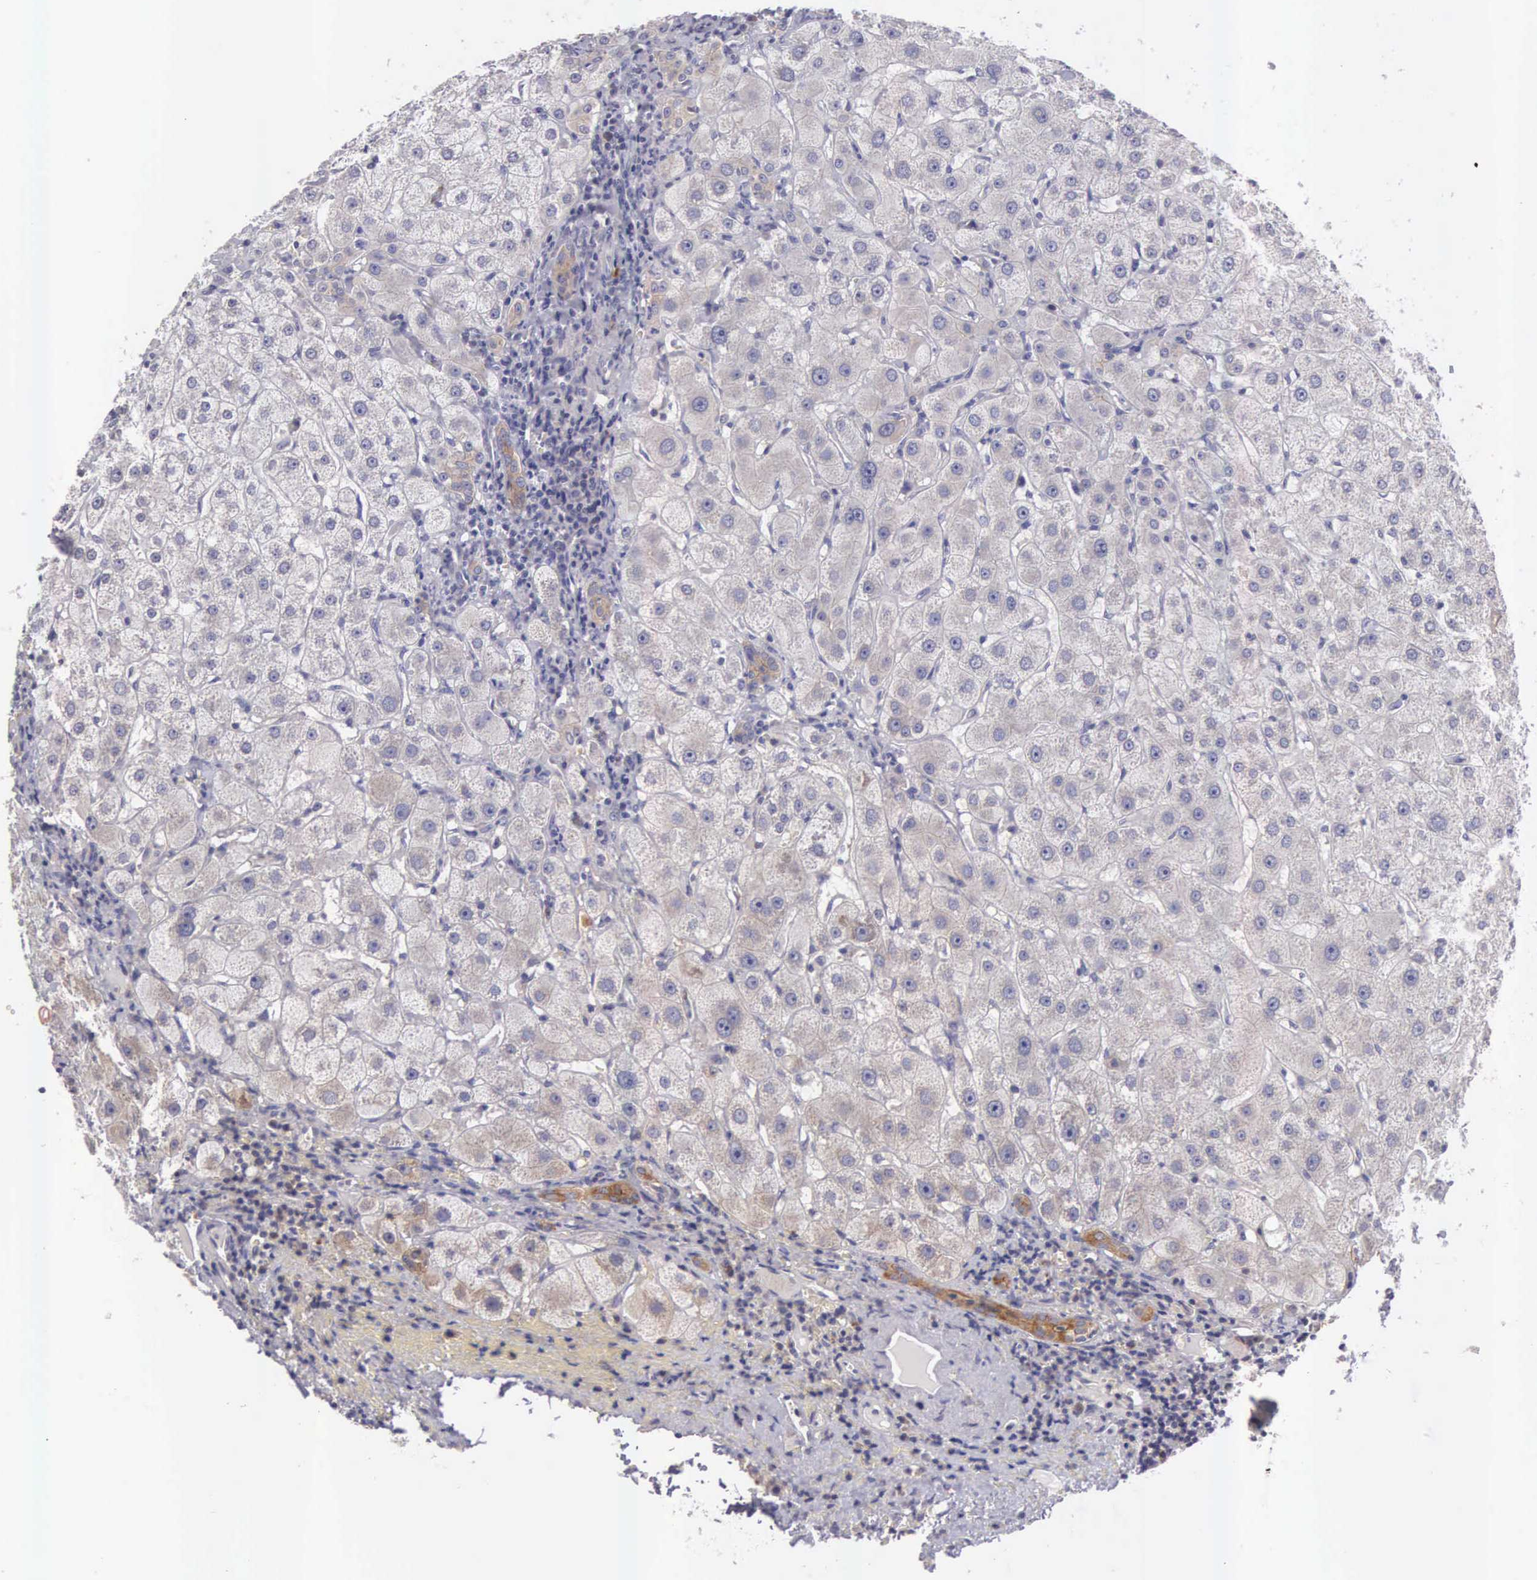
{"staining": {"intensity": "weak", "quantity": ">75%", "location": "cytoplasmic/membranous"}, "tissue": "liver", "cell_type": "Cholangiocytes", "image_type": "normal", "snomed": [{"axis": "morphology", "description": "Normal tissue, NOS"}, {"axis": "topography", "description": "Liver"}], "caption": "This micrograph exhibits IHC staining of normal liver, with low weak cytoplasmic/membranous positivity in approximately >75% of cholangiocytes.", "gene": "TXLNG", "patient": {"sex": "female", "age": 79}}